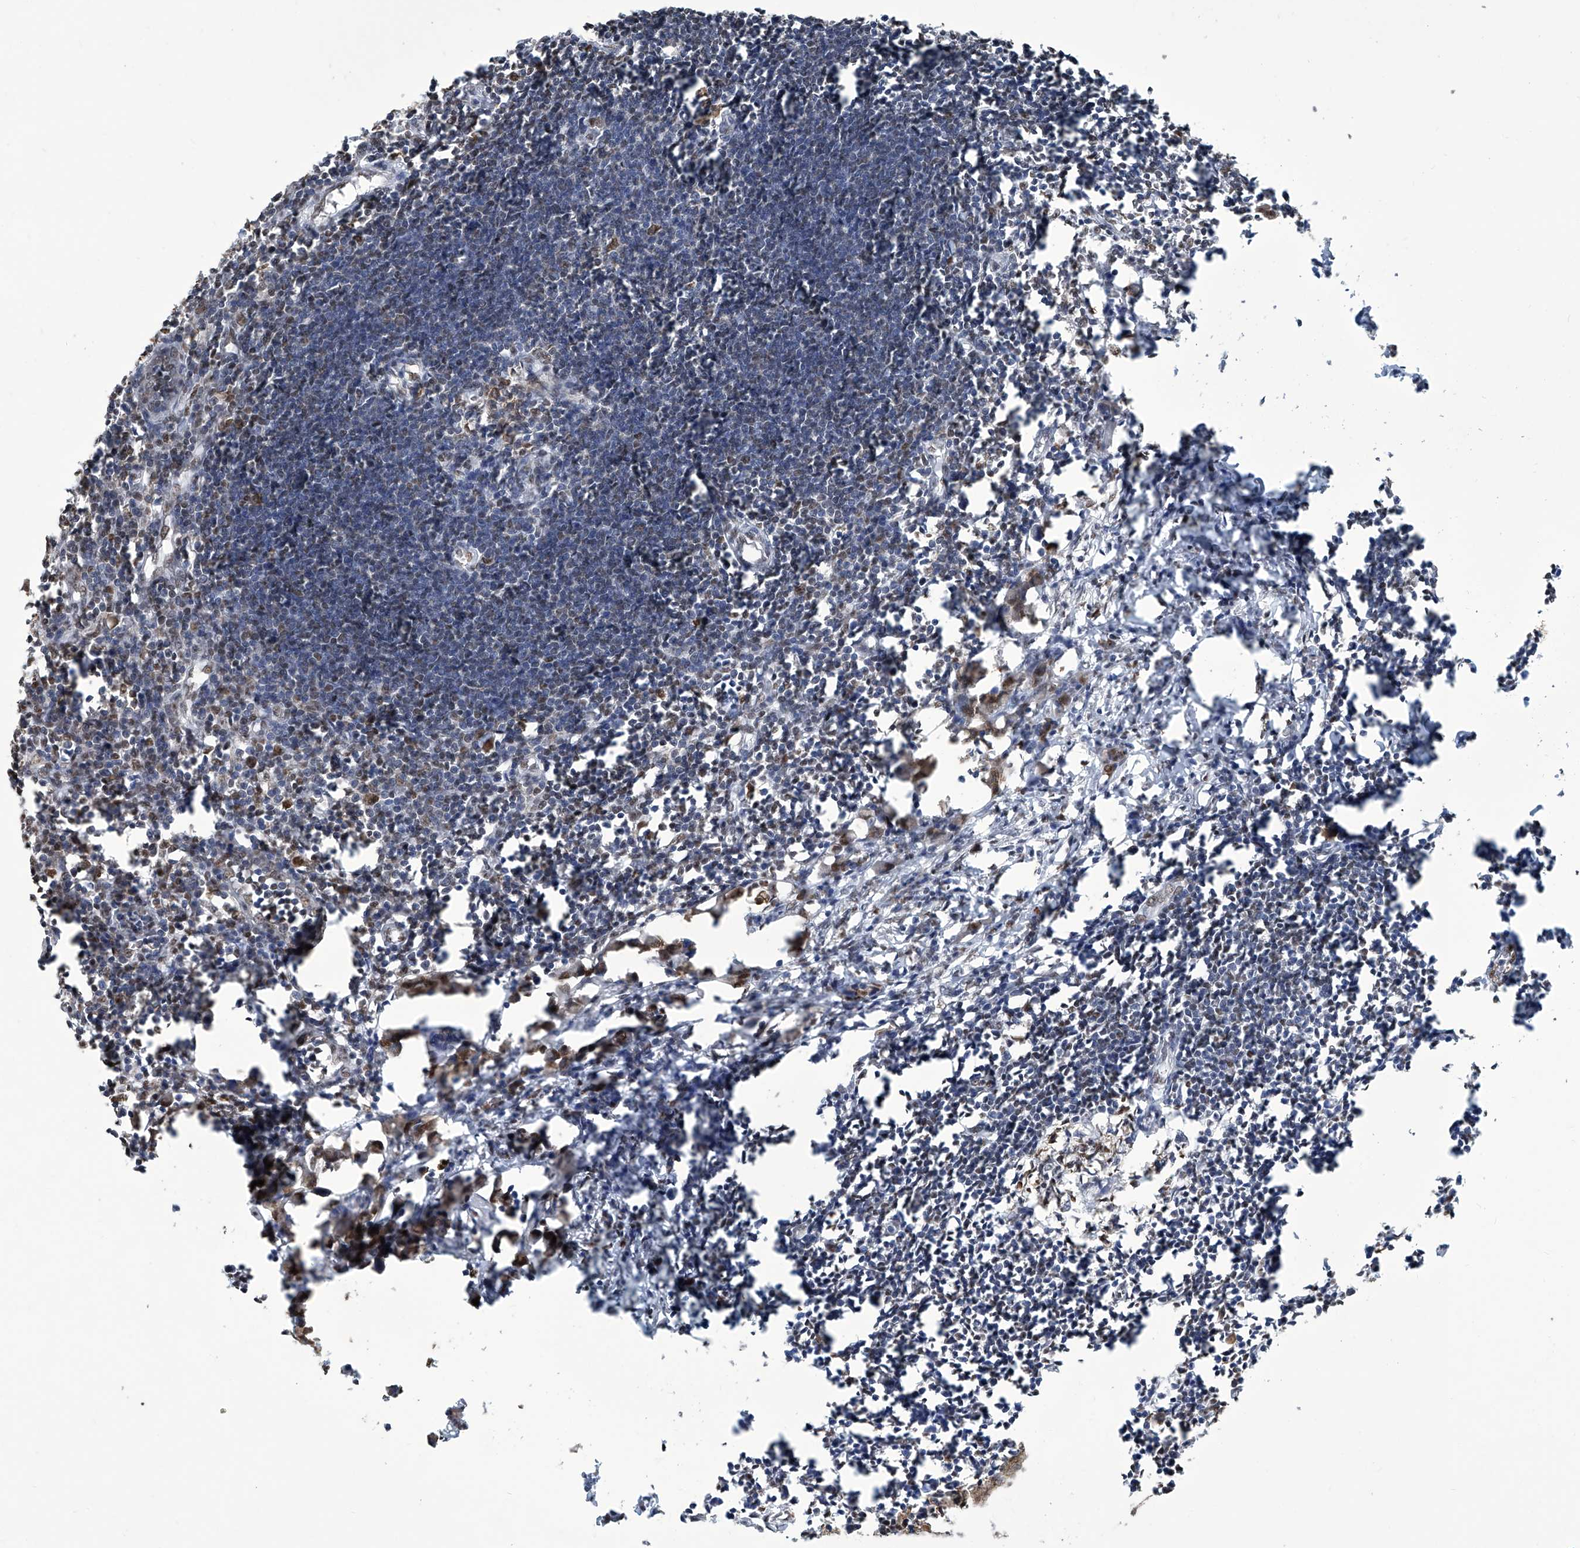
{"staining": {"intensity": "moderate", "quantity": "<25%", "location": "nuclear"}, "tissue": "lymph node", "cell_type": "Germinal center cells", "image_type": "normal", "snomed": [{"axis": "morphology", "description": "Normal tissue, NOS"}, {"axis": "morphology", "description": "Malignant melanoma, Metastatic site"}, {"axis": "topography", "description": "Lymph node"}], "caption": "The immunohistochemical stain labels moderate nuclear positivity in germinal center cells of normal lymph node. (Stains: DAB (3,3'-diaminobenzidine) in brown, nuclei in blue, Microscopy: brightfield microscopy at high magnification).", "gene": "SREBF2", "patient": {"sex": "male", "age": 41}}